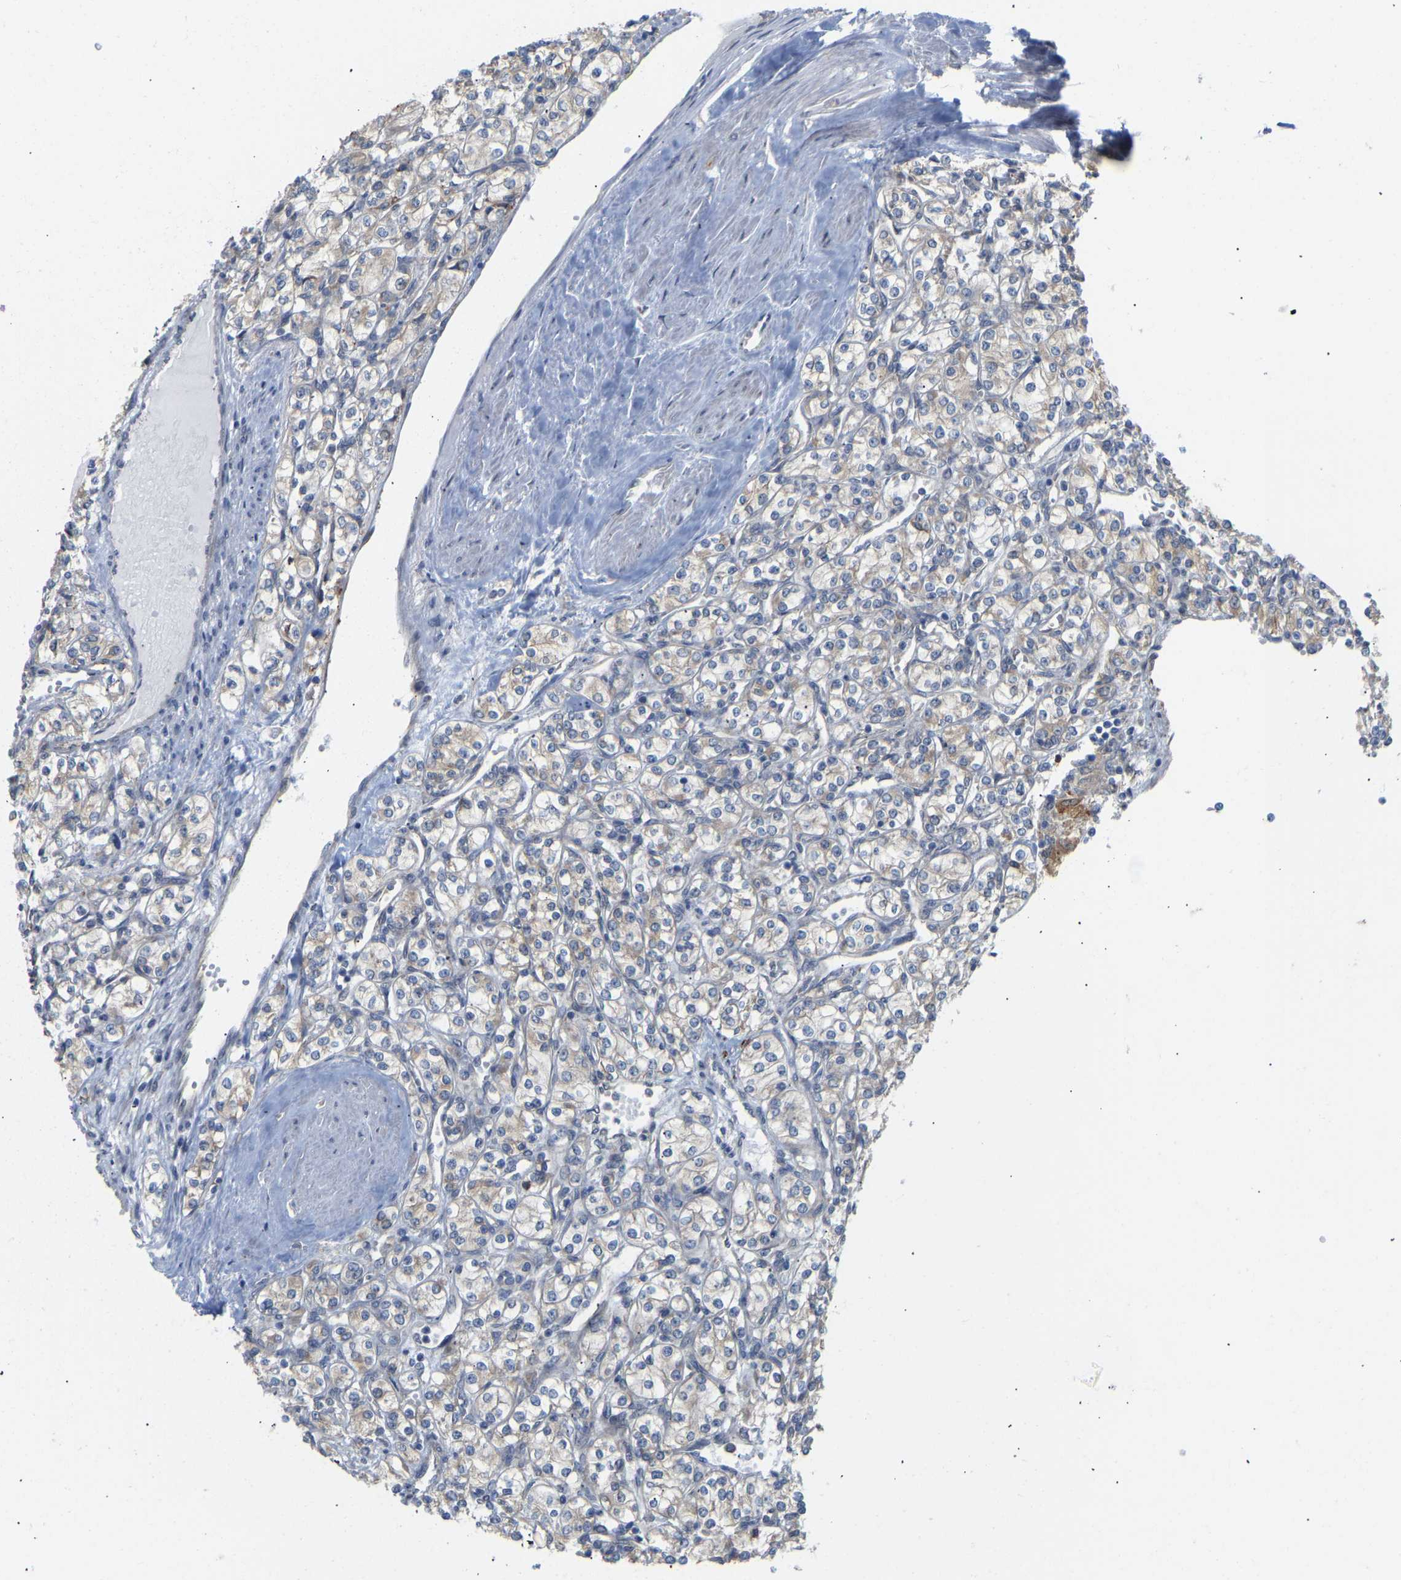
{"staining": {"intensity": "weak", "quantity": "<25%", "location": "cytoplasmic/membranous"}, "tissue": "renal cancer", "cell_type": "Tumor cells", "image_type": "cancer", "snomed": [{"axis": "morphology", "description": "Adenocarcinoma, NOS"}, {"axis": "topography", "description": "Kidney"}], "caption": "Tumor cells show no significant staining in renal adenocarcinoma.", "gene": "BEND3", "patient": {"sex": "male", "age": 77}}